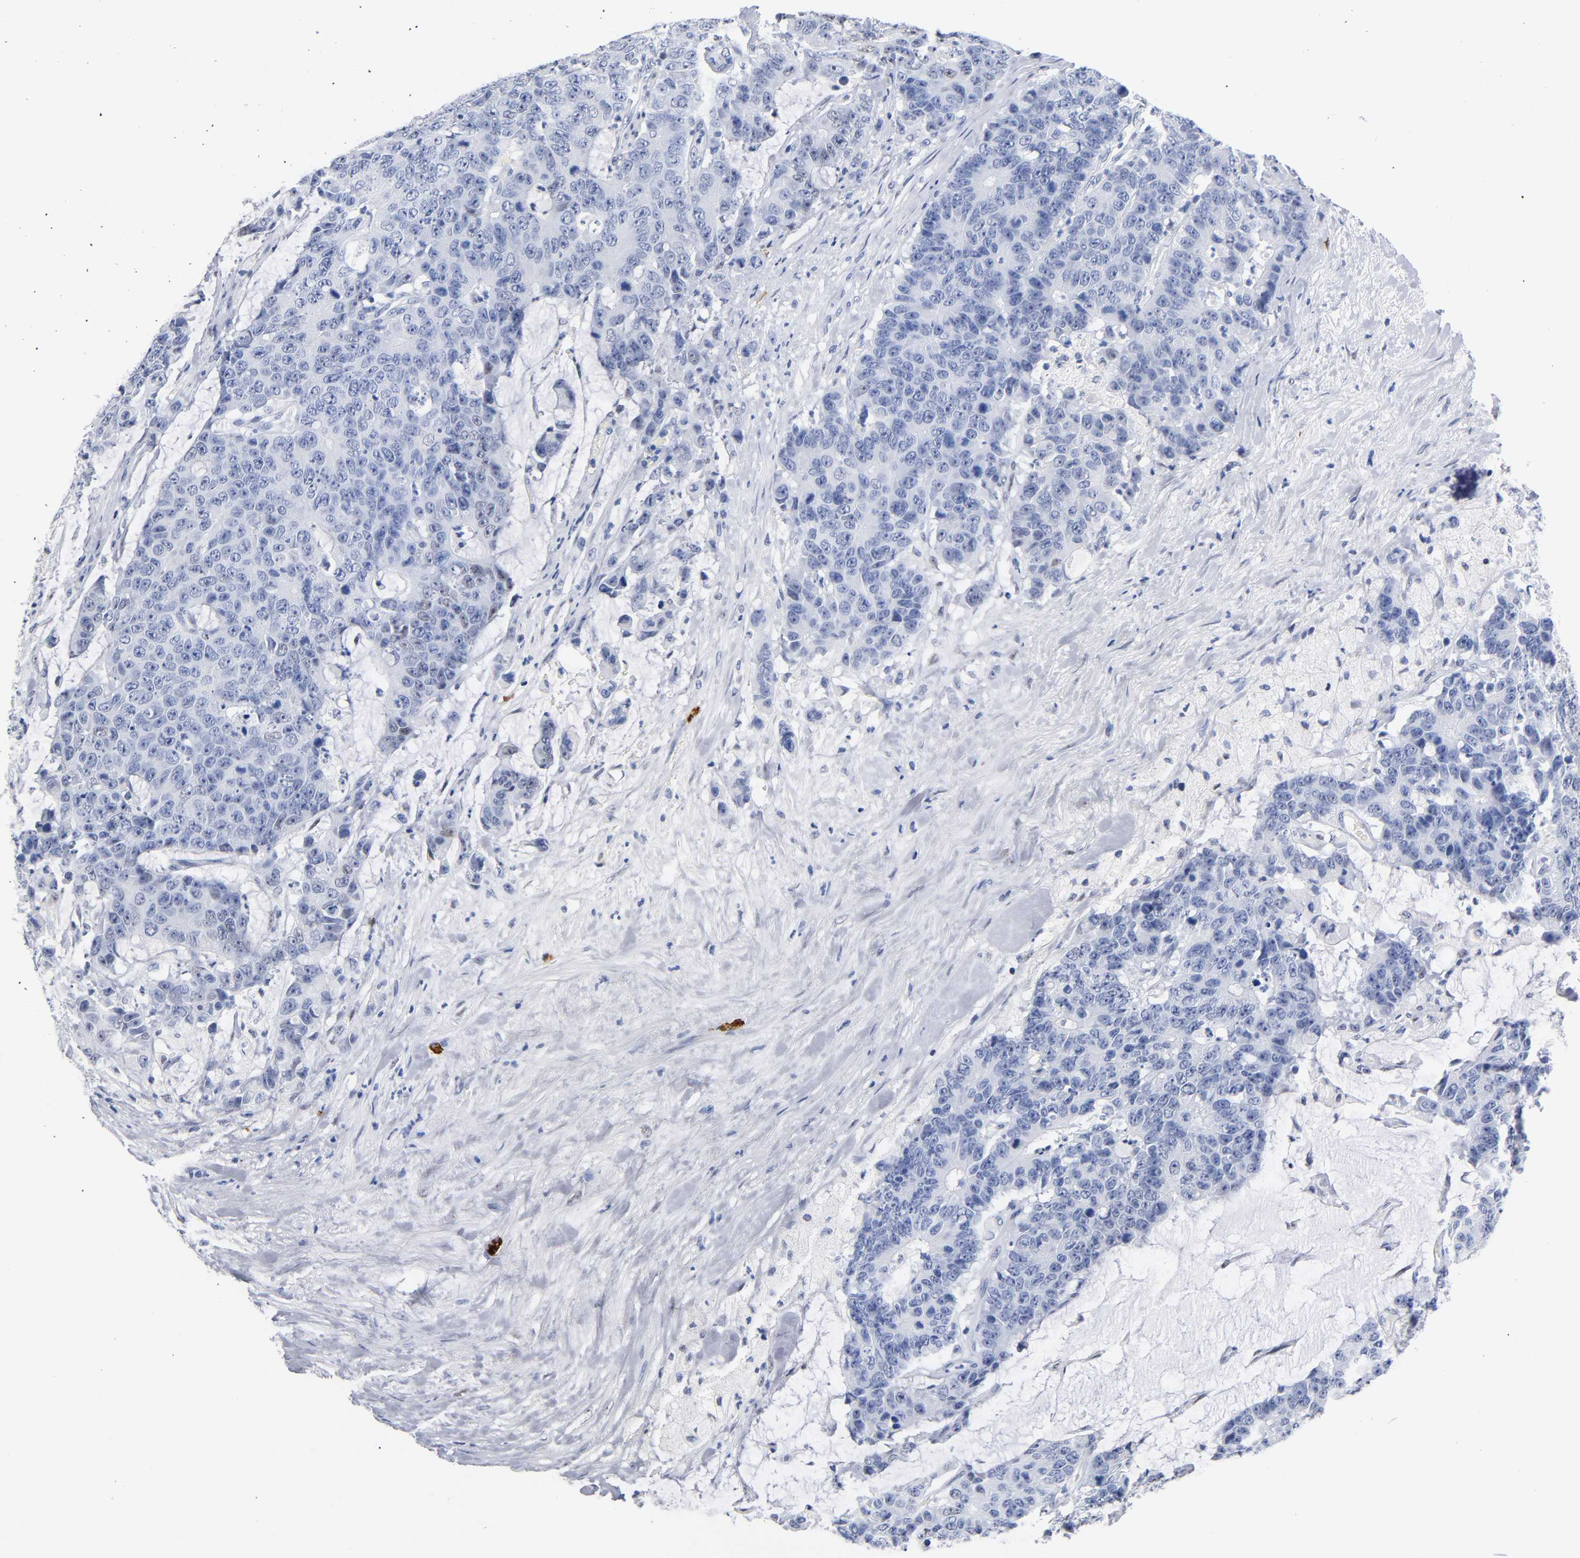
{"staining": {"intensity": "negative", "quantity": "none", "location": "none"}, "tissue": "colorectal cancer", "cell_type": "Tumor cells", "image_type": "cancer", "snomed": [{"axis": "morphology", "description": "Adenocarcinoma, NOS"}, {"axis": "topography", "description": "Colon"}], "caption": "Tumor cells are negative for brown protein staining in colorectal cancer (adenocarcinoma).", "gene": "NAB2", "patient": {"sex": "female", "age": 86}}